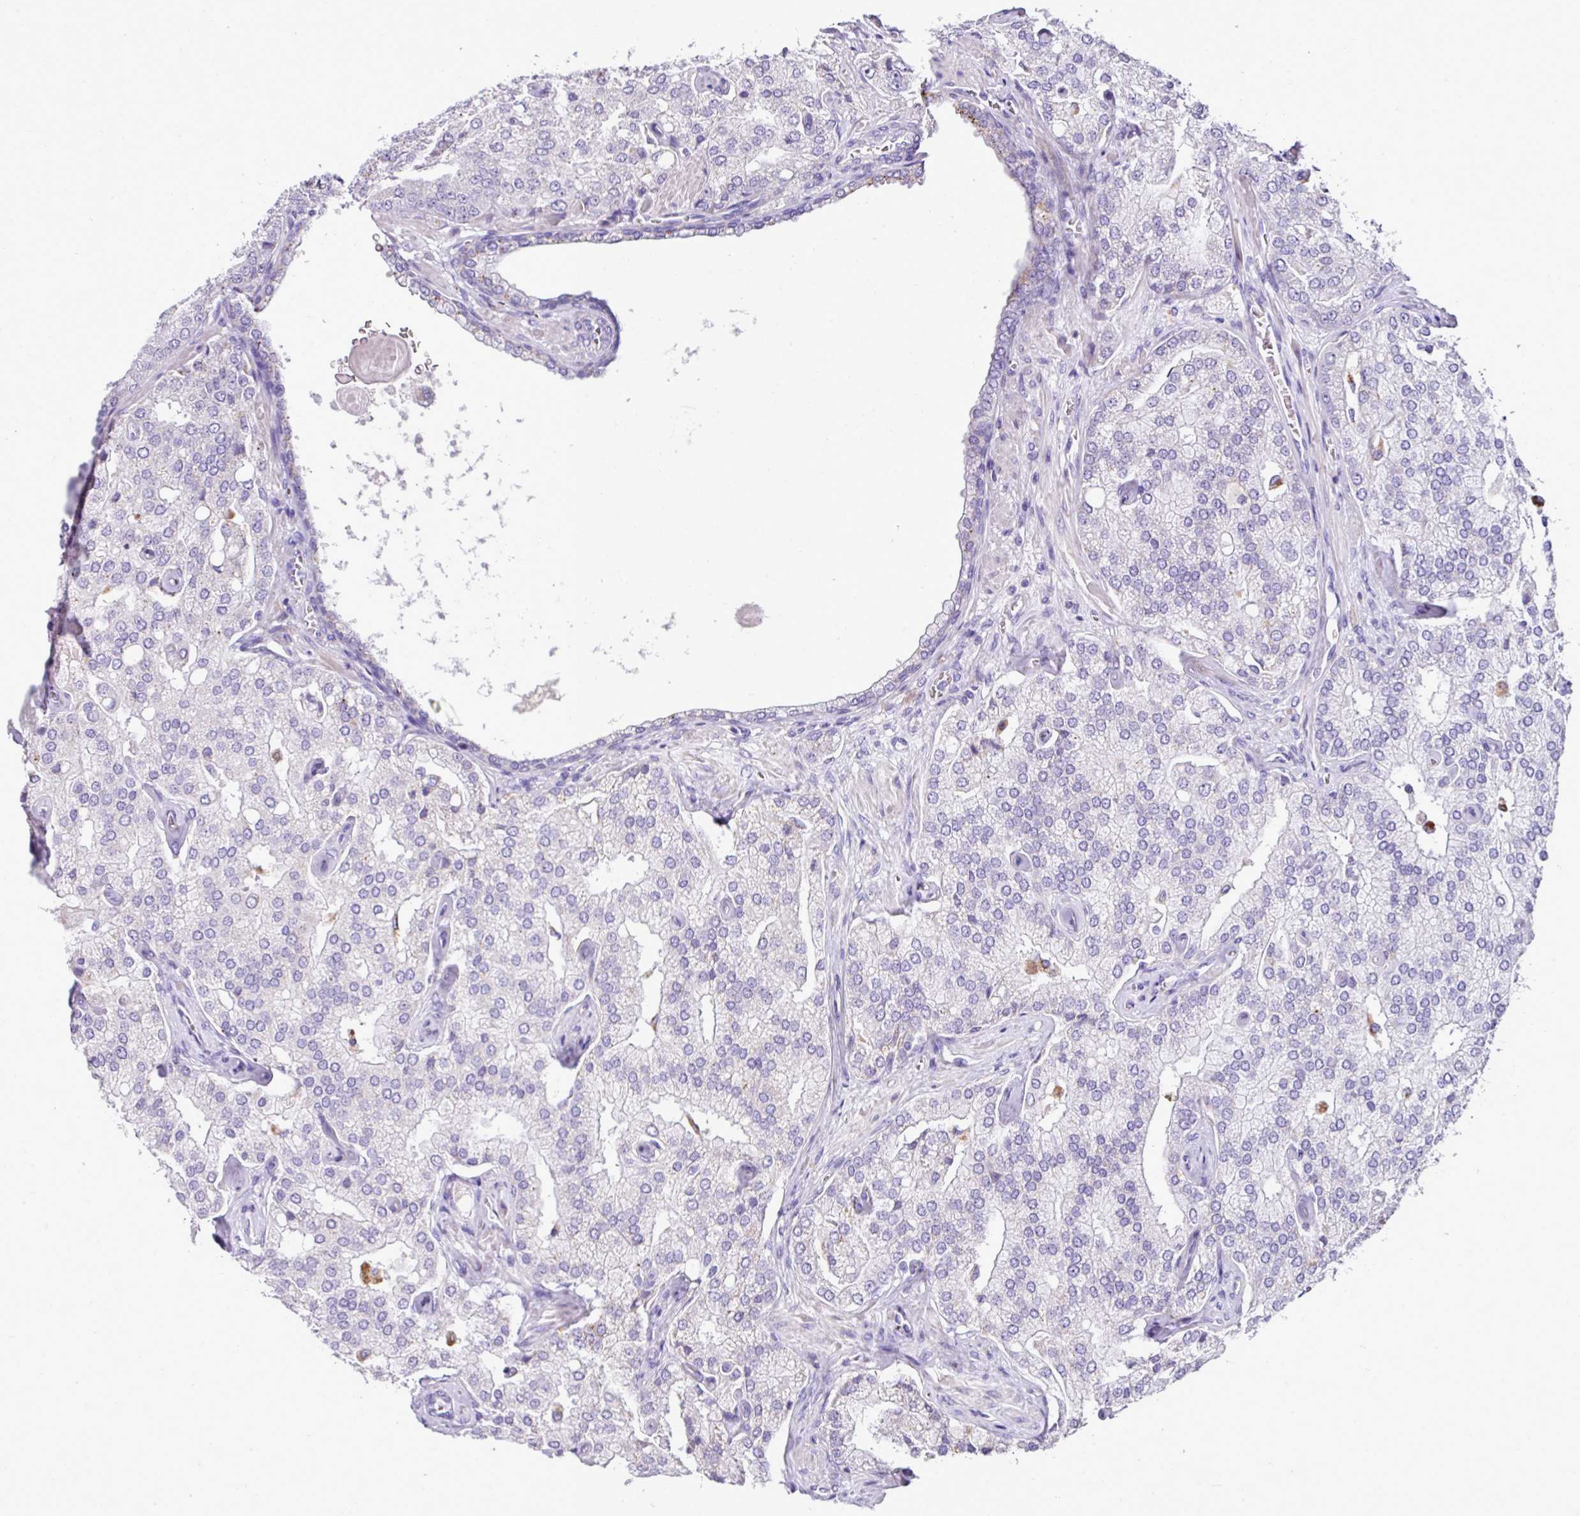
{"staining": {"intensity": "moderate", "quantity": "<25%", "location": "cytoplasmic/membranous"}, "tissue": "prostate cancer", "cell_type": "Tumor cells", "image_type": "cancer", "snomed": [{"axis": "morphology", "description": "Adenocarcinoma, High grade"}, {"axis": "topography", "description": "Prostate"}], "caption": "High-magnification brightfield microscopy of prostate cancer (adenocarcinoma (high-grade)) stained with DAB (brown) and counterstained with hematoxylin (blue). tumor cells exhibit moderate cytoplasmic/membranous staining is seen in about<25% of cells.", "gene": "PGAP4", "patient": {"sex": "male", "age": 68}}